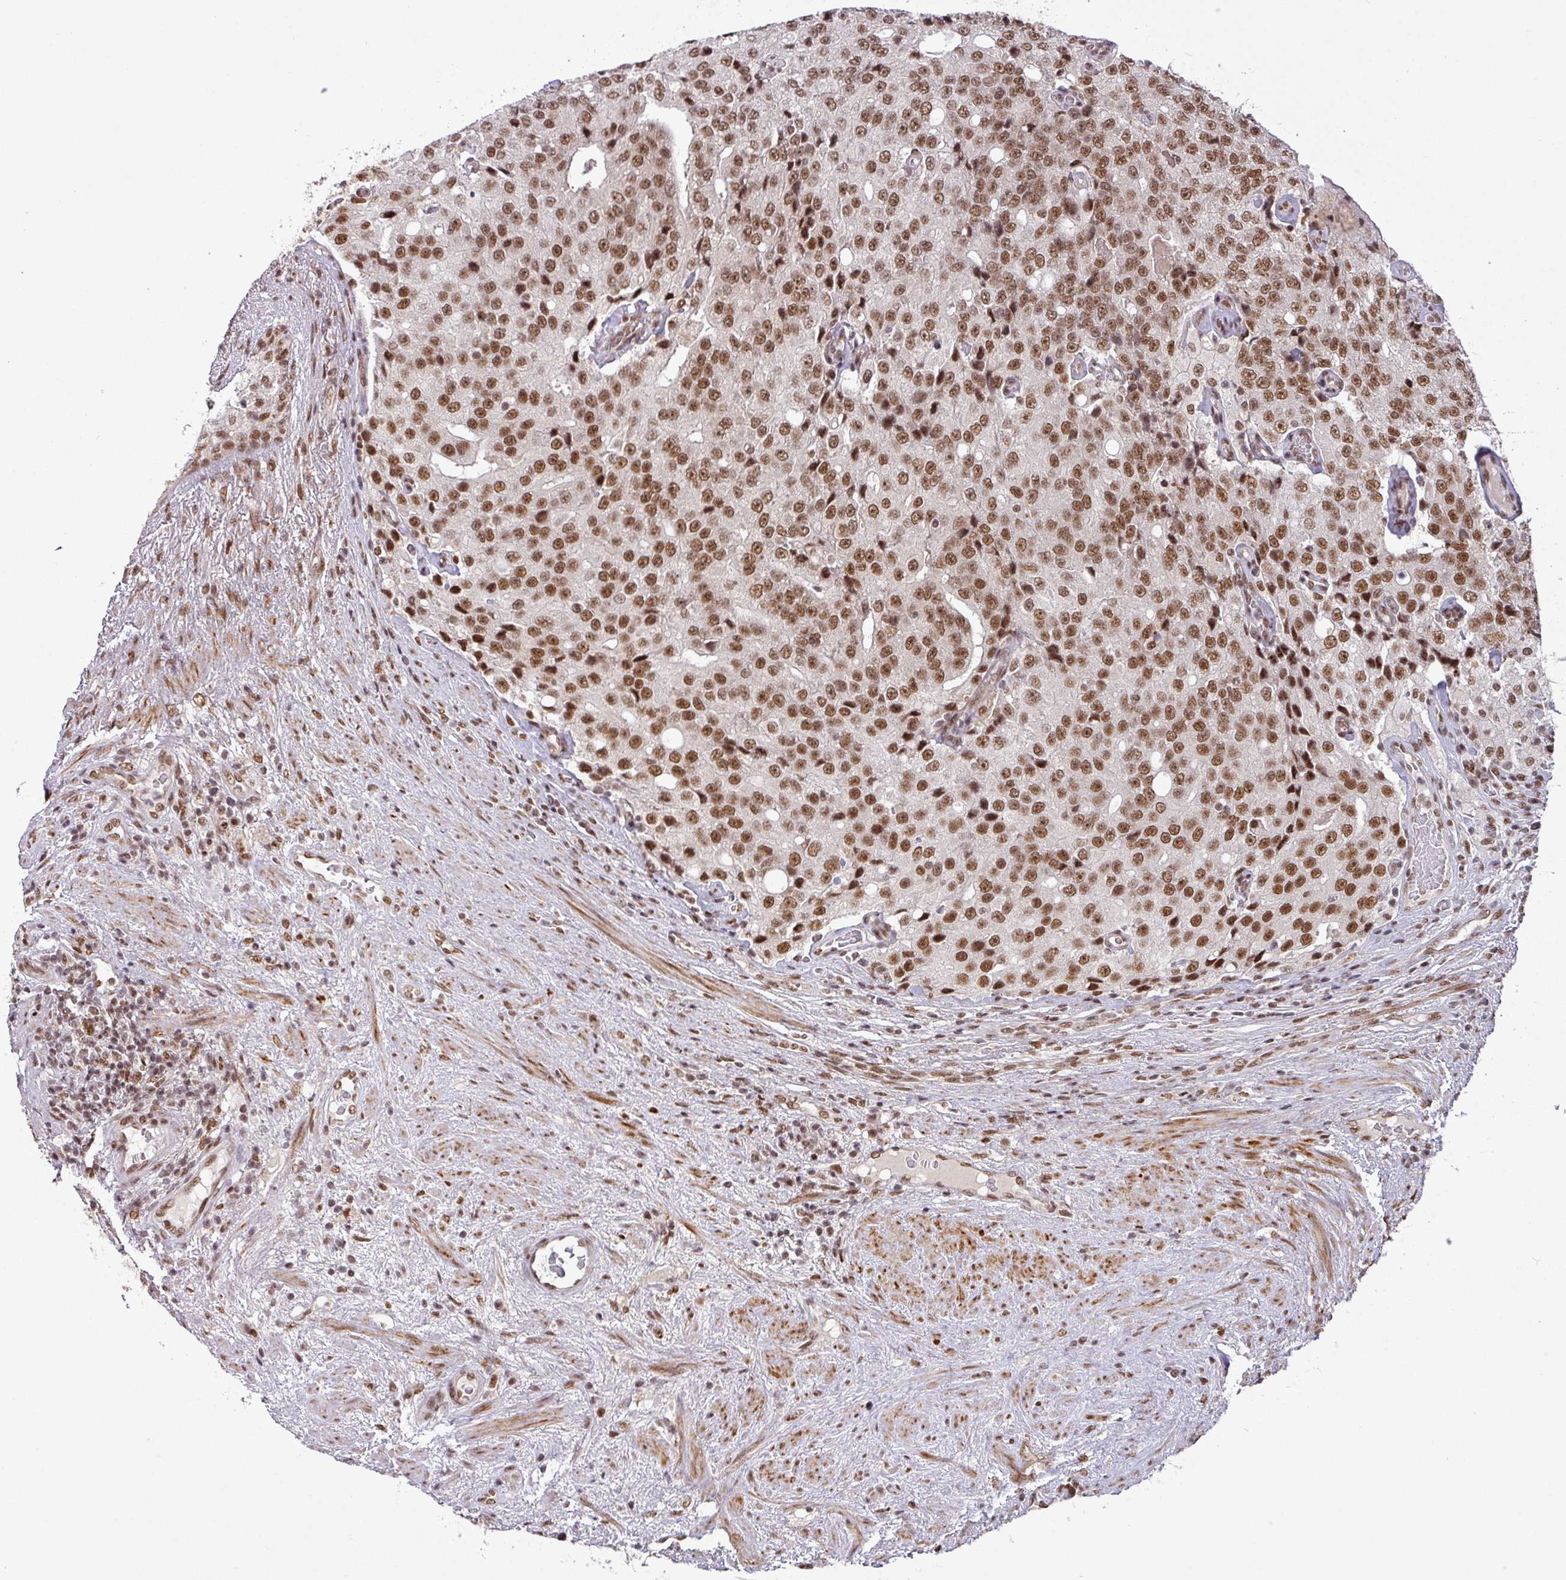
{"staining": {"intensity": "moderate", "quantity": ">75%", "location": "nuclear"}, "tissue": "prostate cancer", "cell_type": "Tumor cells", "image_type": "cancer", "snomed": [{"axis": "morphology", "description": "Adenocarcinoma, High grade"}, {"axis": "topography", "description": "Prostate"}], "caption": "Protein staining by IHC shows moderate nuclear expression in about >75% of tumor cells in prostate cancer.", "gene": "SRSF2", "patient": {"sex": "male", "age": 70}}